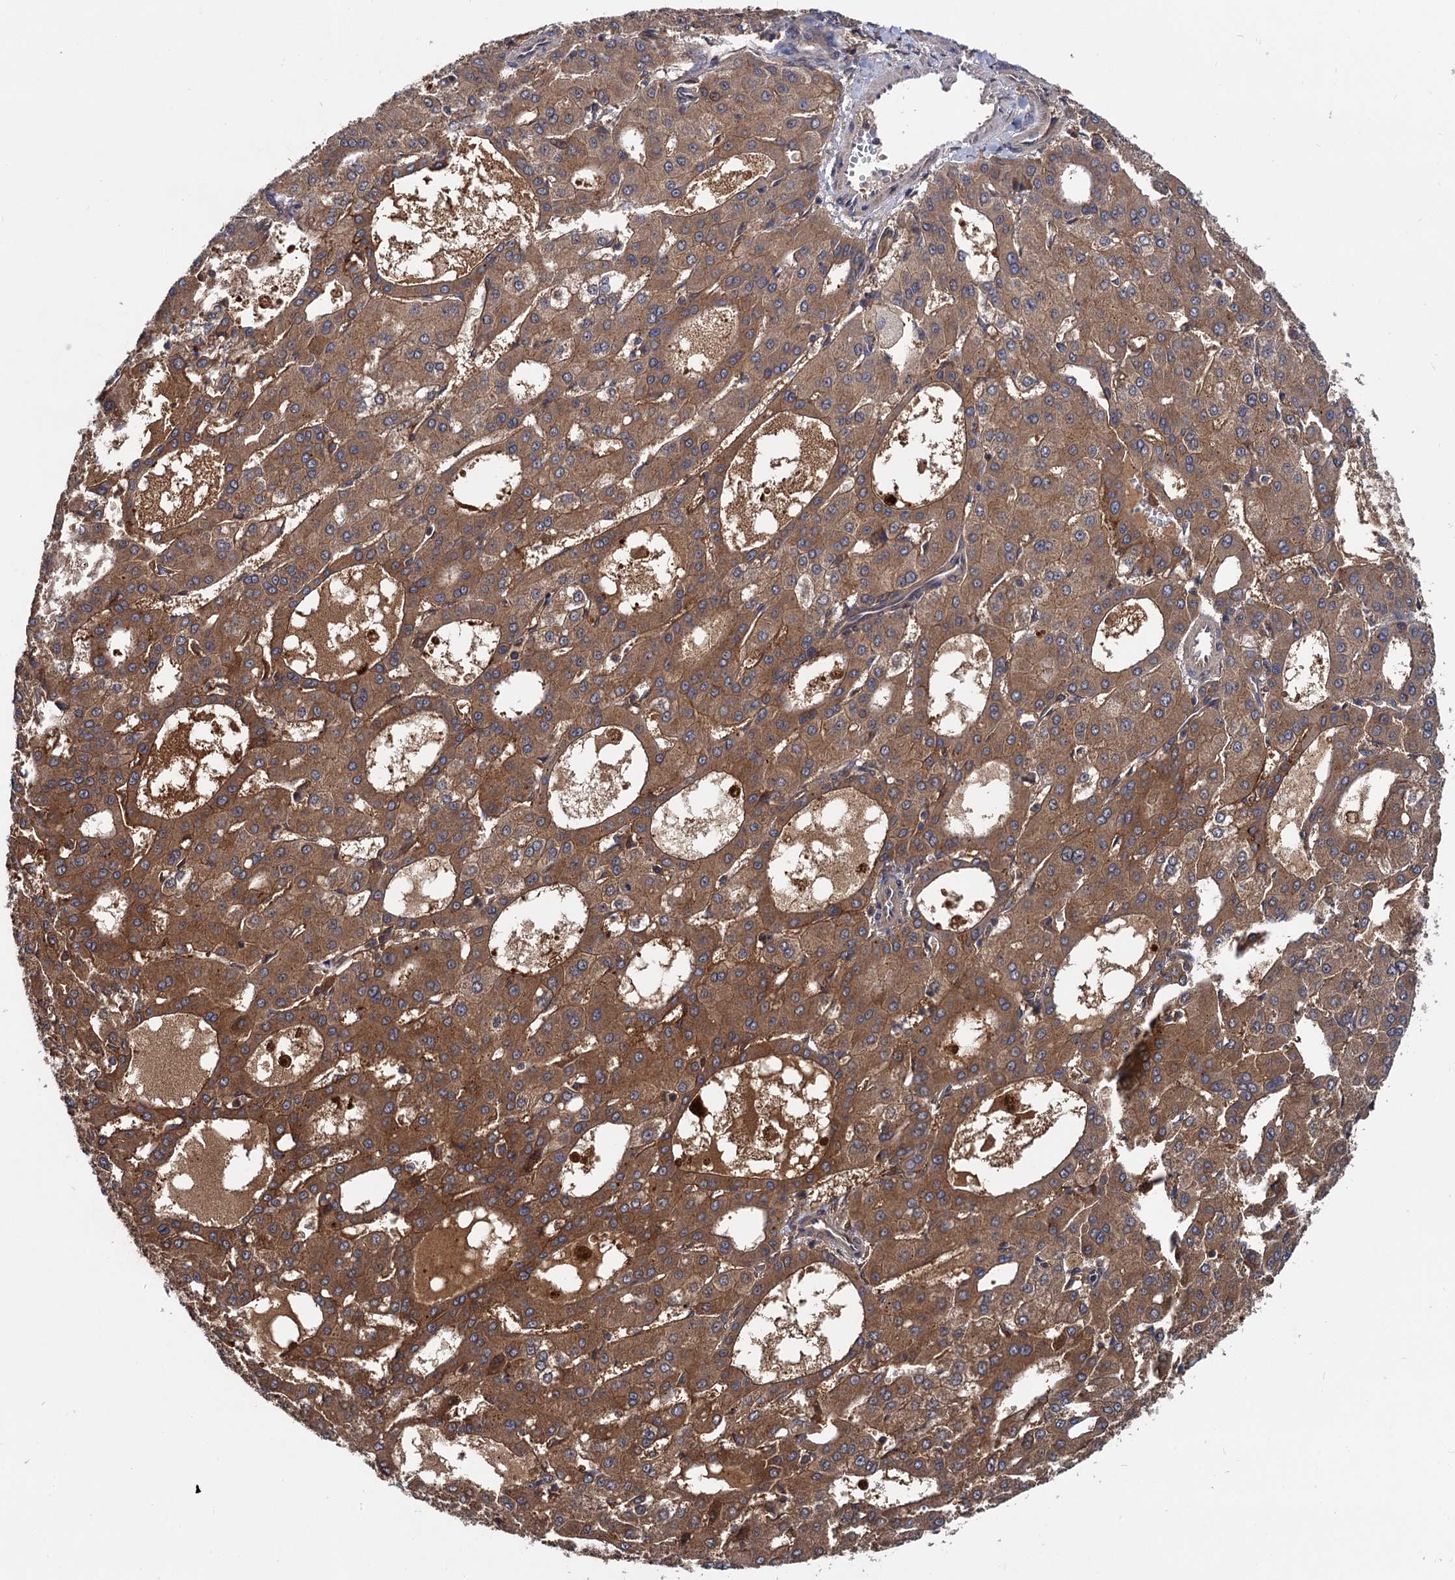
{"staining": {"intensity": "moderate", "quantity": ">75%", "location": "cytoplasmic/membranous"}, "tissue": "liver cancer", "cell_type": "Tumor cells", "image_type": "cancer", "snomed": [{"axis": "morphology", "description": "Carcinoma, Hepatocellular, NOS"}, {"axis": "topography", "description": "Liver"}], "caption": "Liver cancer stained with DAB immunohistochemistry shows medium levels of moderate cytoplasmic/membranous positivity in about >75% of tumor cells.", "gene": "SELENOP", "patient": {"sex": "male", "age": 47}}